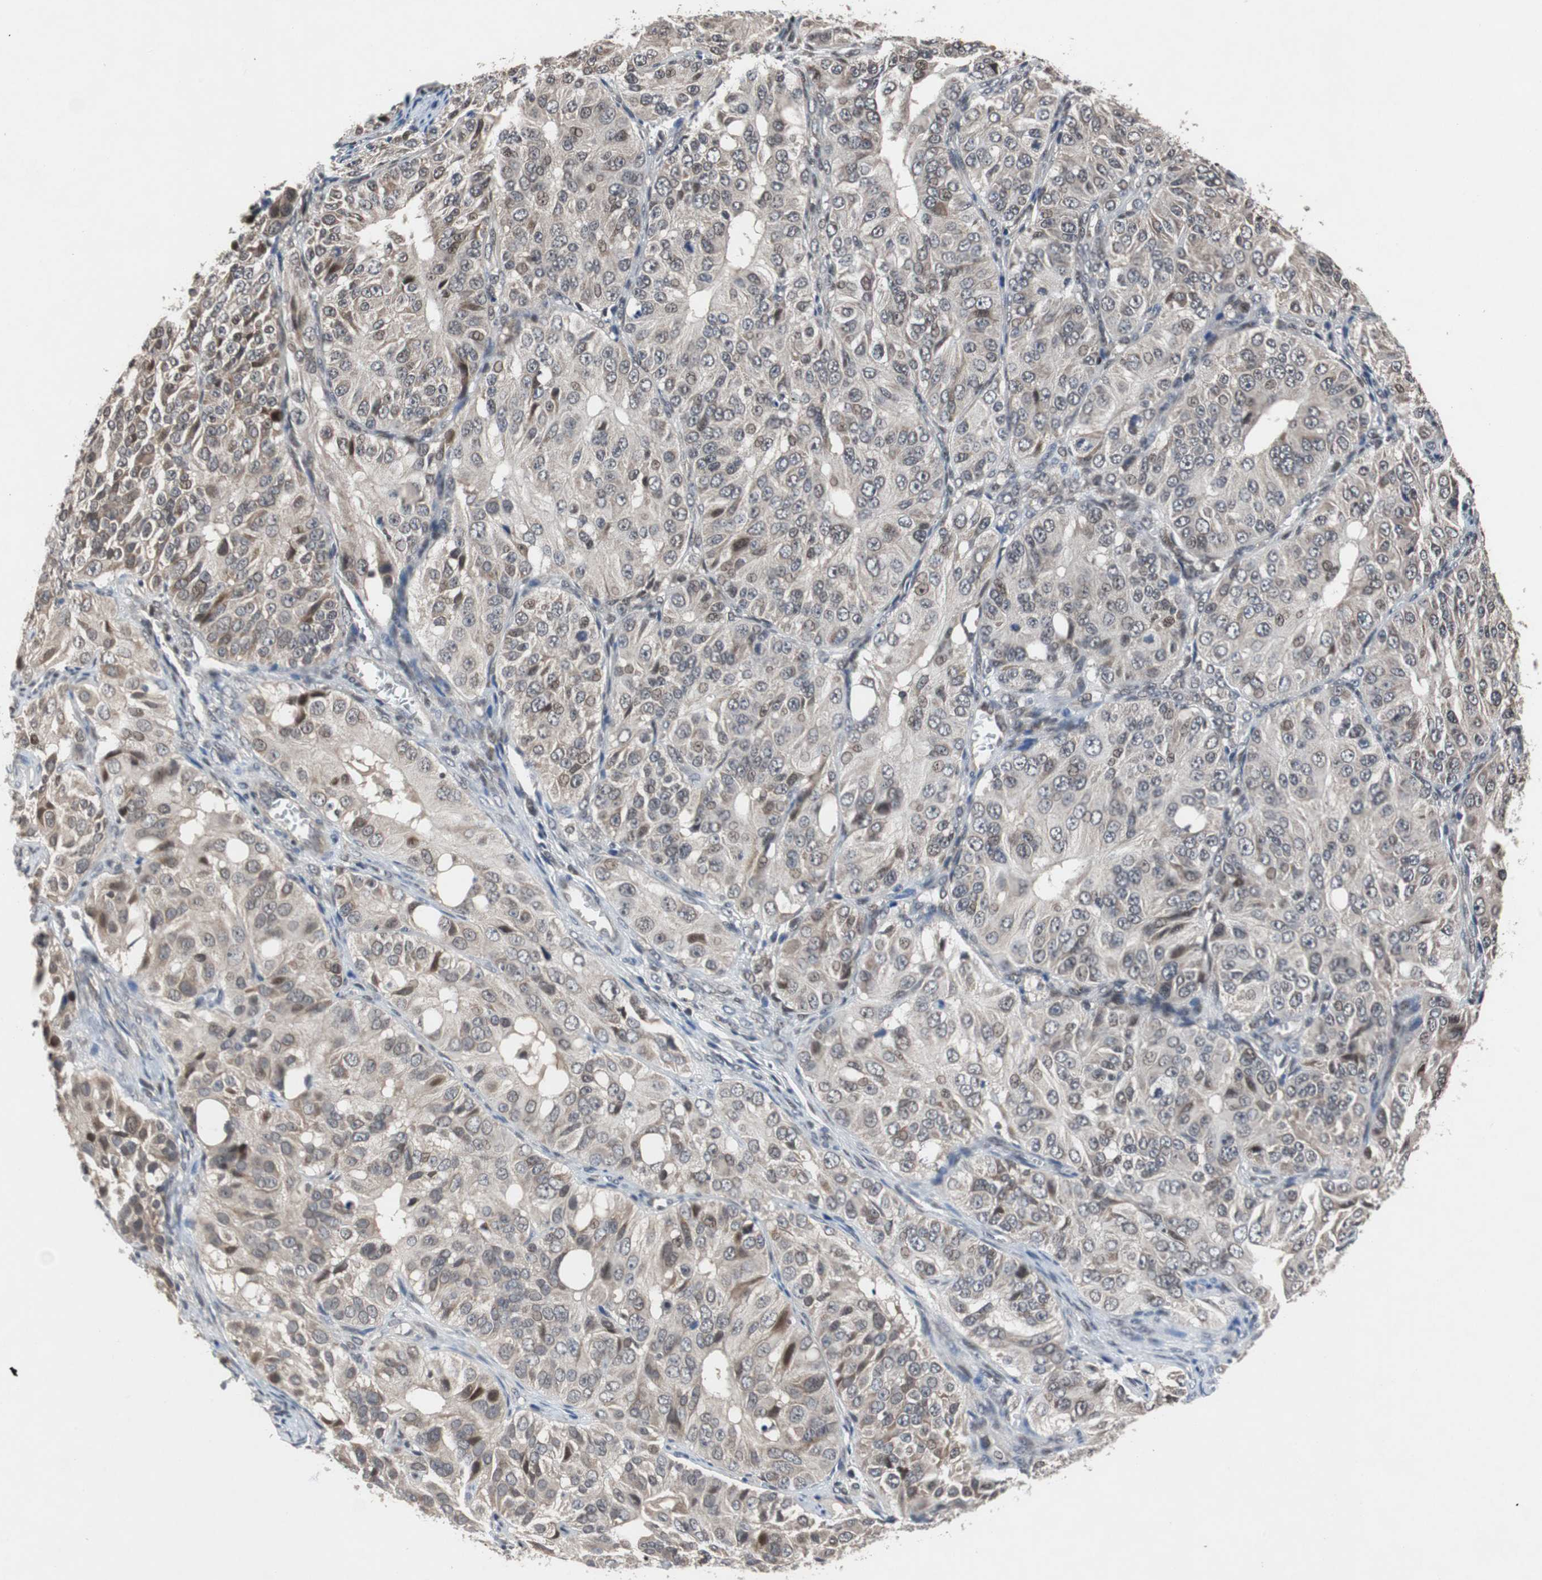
{"staining": {"intensity": "weak", "quantity": "<25%", "location": "cytoplasmic/membranous,nuclear"}, "tissue": "ovarian cancer", "cell_type": "Tumor cells", "image_type": "cancer", "snomed": [{"axis": "morphology", "description": "Carcinoma, endometroid"}, {"axis": "topography", "description": "Ovary"}], "caption": "This is an immunohistochemistry micrograph of human ovarian cancer (endometroid carcinoma). There is no positivity in tumor cells.", "gene": "TP63", "patient": {"sex": "female", "age": 51}}